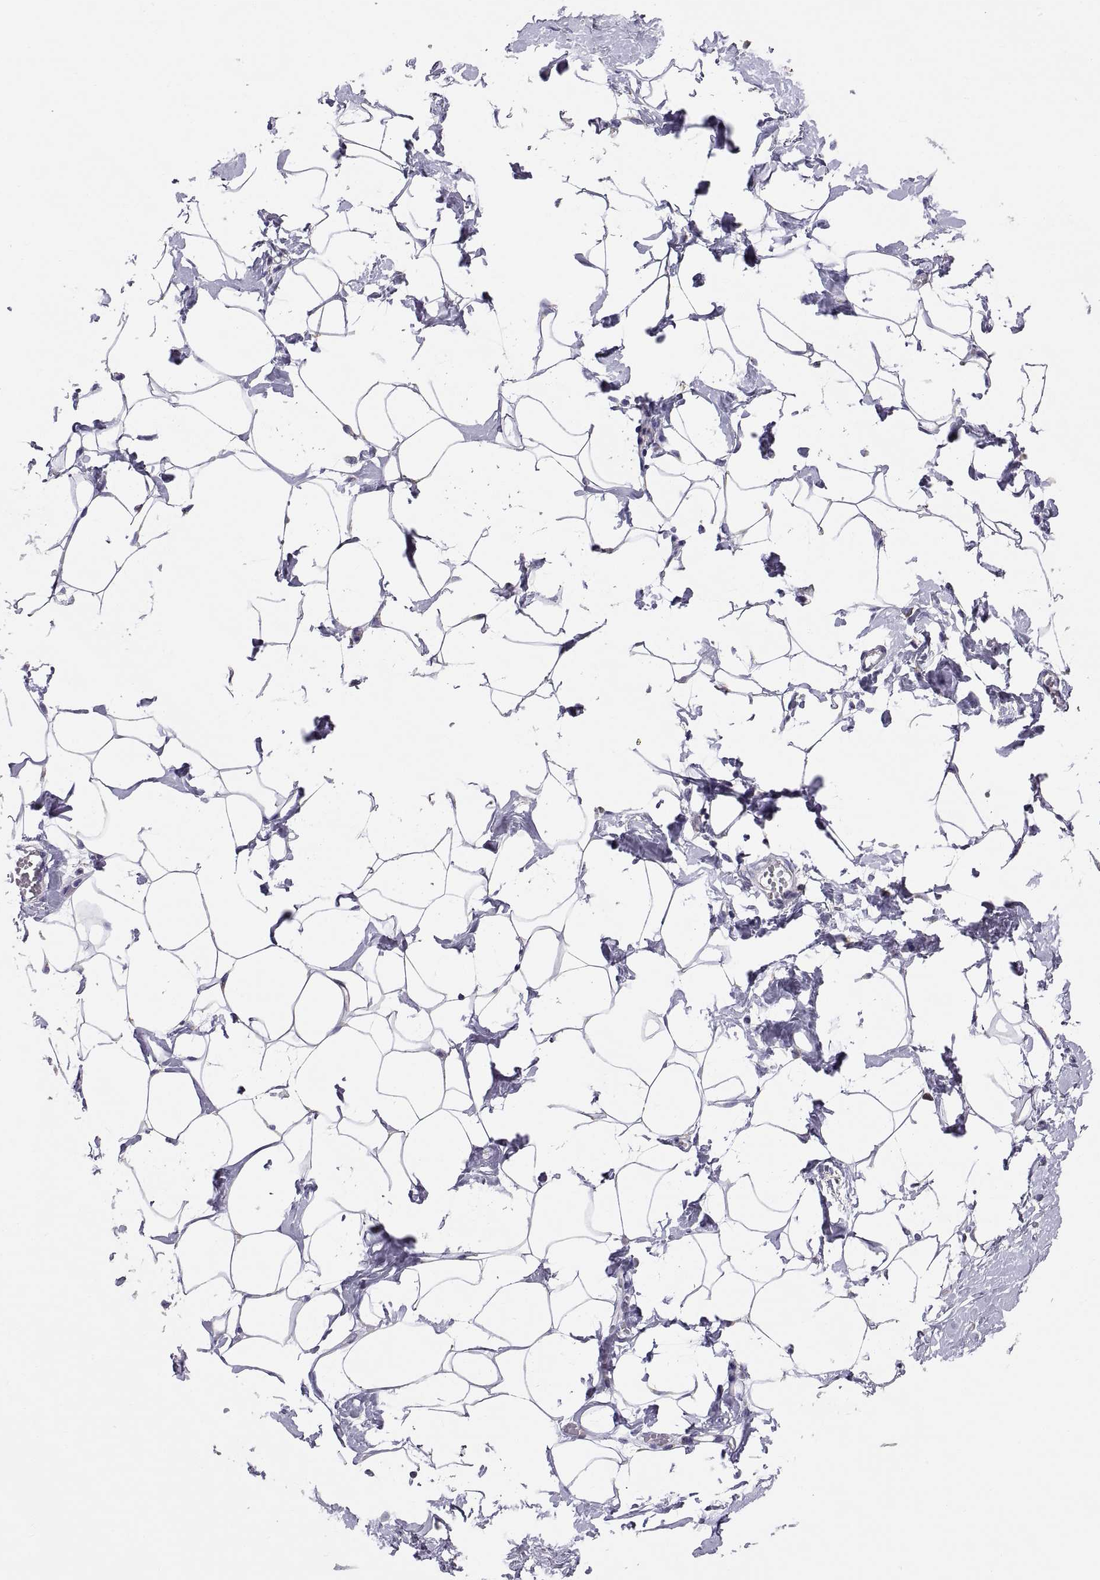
{"staining": {"intensity": "negative", "quantity": "none", "location": "none"}, "tissue": "breast", "cell_type": "Adipocytes", "image_type": "normal", "snomed": [{"axis": "morphology", "description": "Normal tissue, NOS"}, {"axis": "morphology", "description": "Lobular carcinoma, in situ"}, {"axis": "topography", "description": "Breast"}], "caption": "This is an immunohistochemistry (IHC) micrograph of unremarkable breast. There is no positivity in adipocytes.", "gene": "TNNC1", "patient": {"sex": "female", "age": 35}}